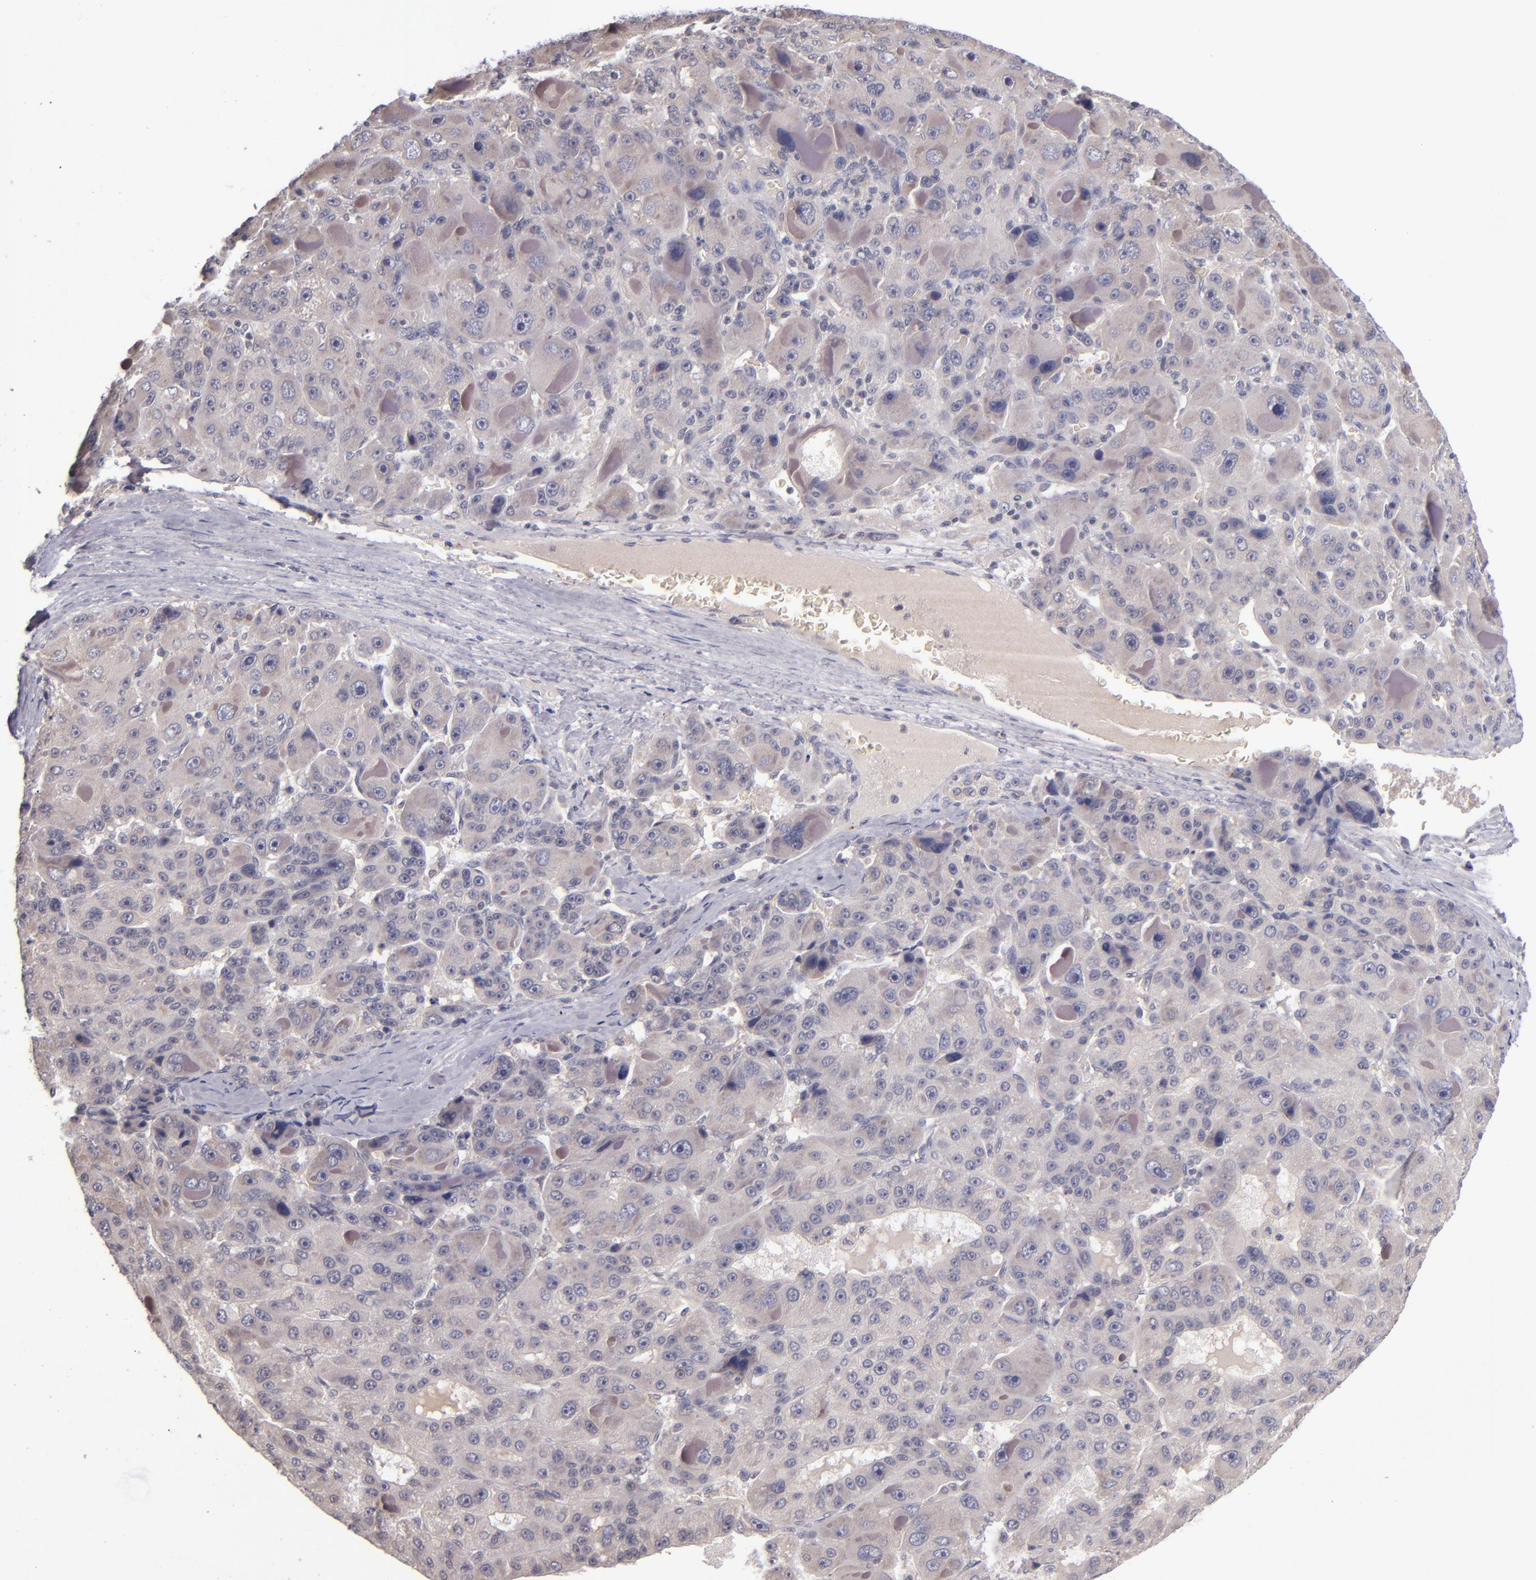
{"staining": {"intensity": "negative", "quantity": "none", "location": "none"}, "tissue": "liver cancer", "cell_type": "Tumor cells", "image_type": "cancer", "snomed": [{"axis": "morphology", "description": "Carcinoma, Hepatocellular, NOS"}, {"axis": "topography", "description": "Liver"}], "caption": "Tumor cells show no significant positivity in liver cancer (hepatocellular carcinoma).", "gene": "TSC2", "patient": {"sex": "male", "age": 76}}